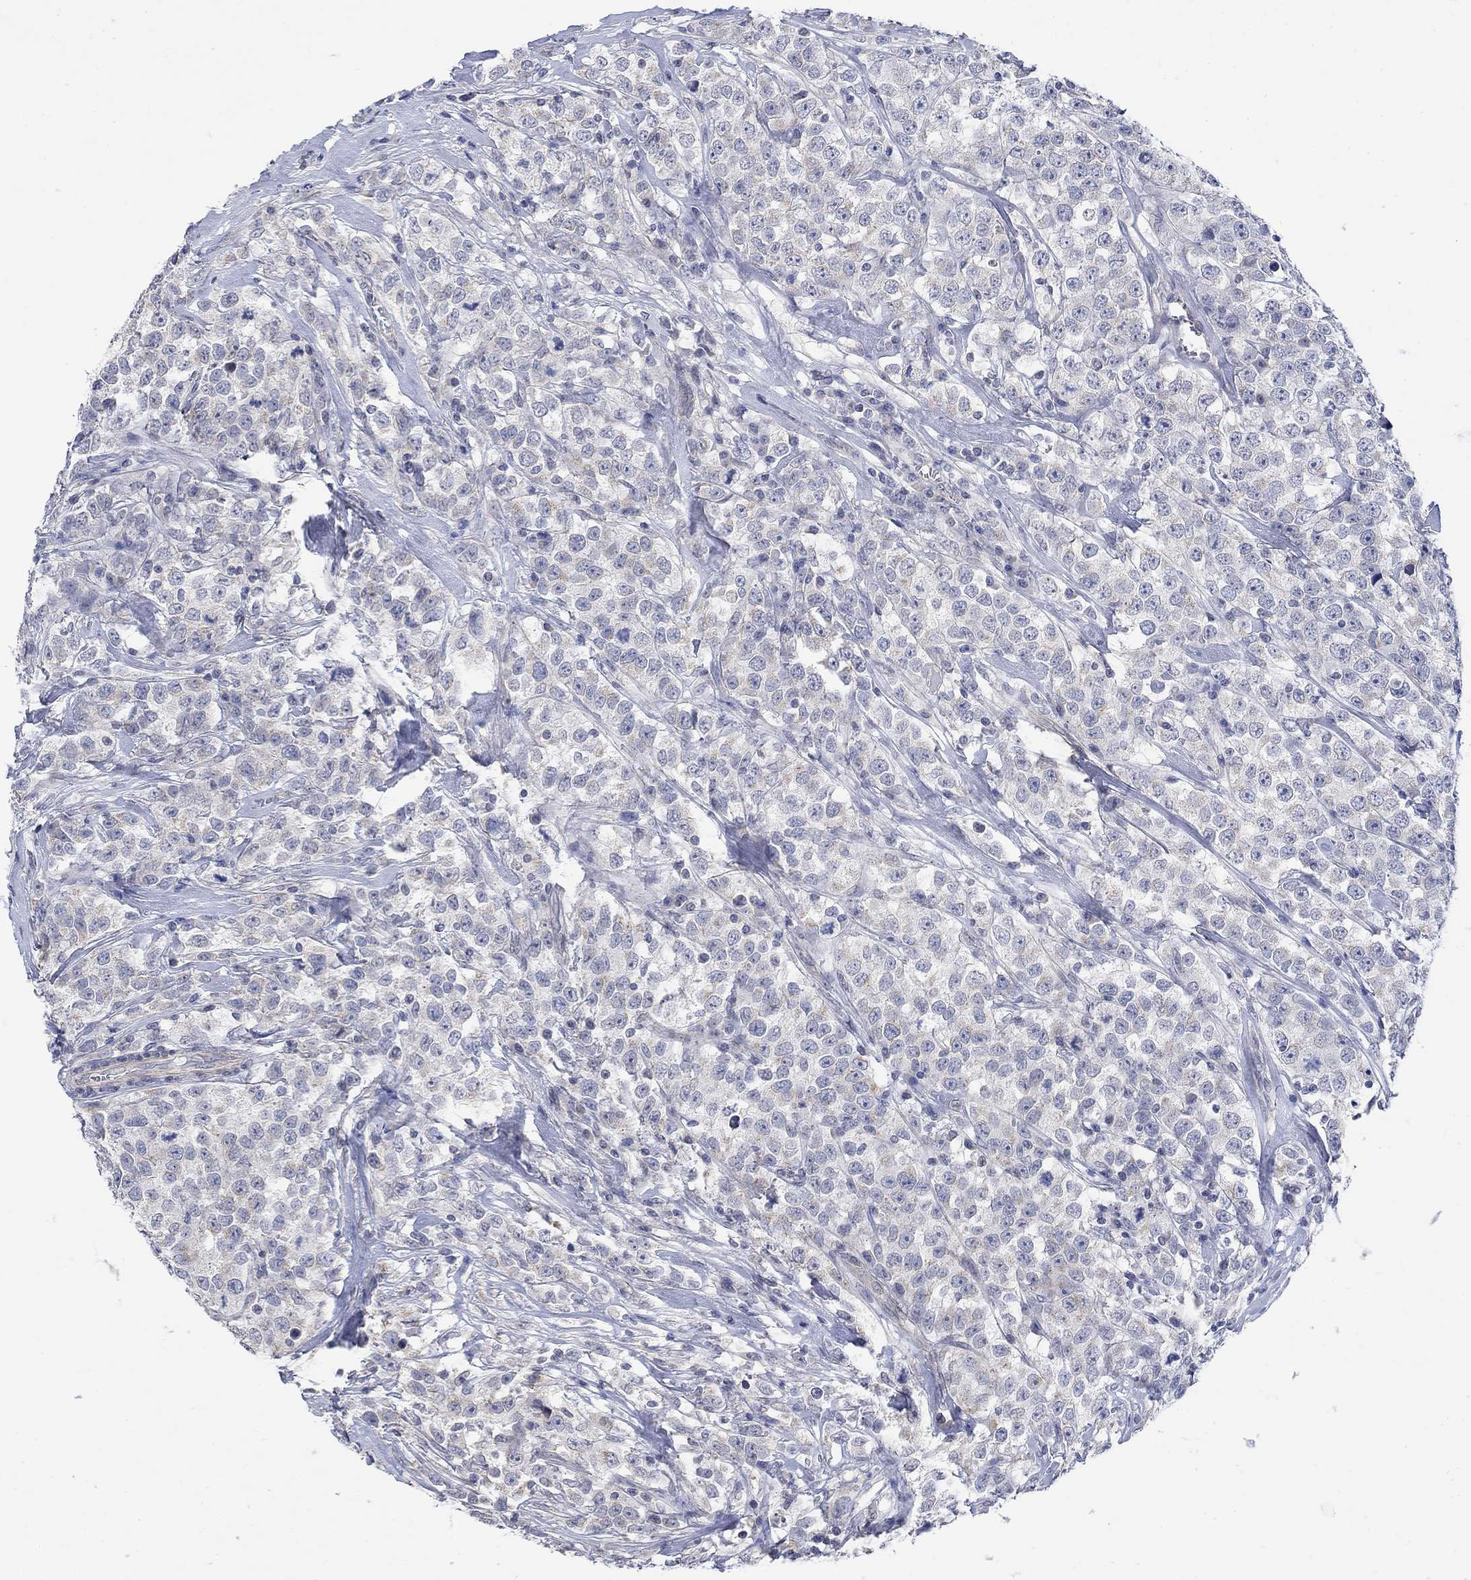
{"staining": {"intensity": "weak", "quantity": "<25%", "location": "cytoplasmic/membranous"}, "tissue": "testis cancer", "cell_type": "Tumor cells", "image_type": "cancer", "snomed": [{"axis": "morphology", "description": "Seminoma, NOS"}, {"axis": "topography", "description": "Testis"}], "caption": "IHC of testis cancer (seminoma) demonstrates no staining in tumor cells.", "gene": "AGRP", "patient": {"sex": "male", "age": 59}}